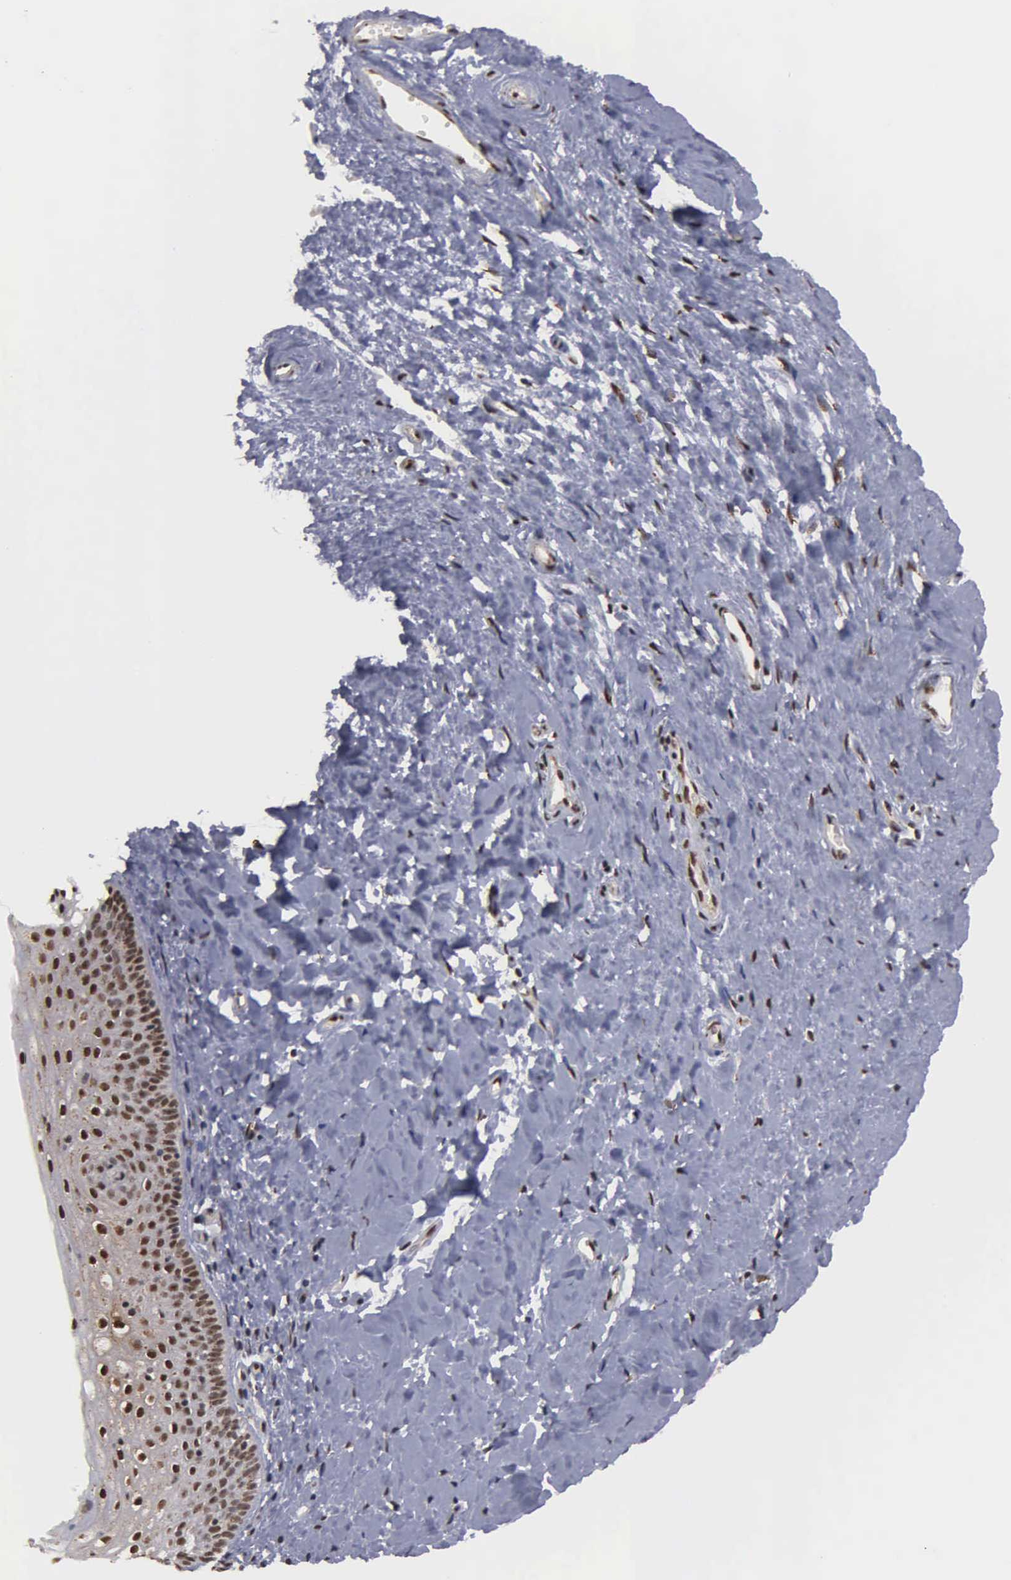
{"staining": {"intensity": "moderate", "quantity": ">75%", "location": "nuclear"}, "tissue": "cervix", "cell_type": "Glandular cells", "image_type": "normal", "snomed": [{"axis": "morphology", "description": "Normal tissue, NOS"}, {"axis": "topography", "description": "Cervix"}], "caption": "This image reveals unremarkable cervix stained with immunohistochemistry (IHC) to label a protein in brown. The nuclear of glandular cells show moderate positivity for the protein. Nuclei are counter-stained blue.", "gene": "GTF2A1", "patient": {"sex": "female", "age": 53}}